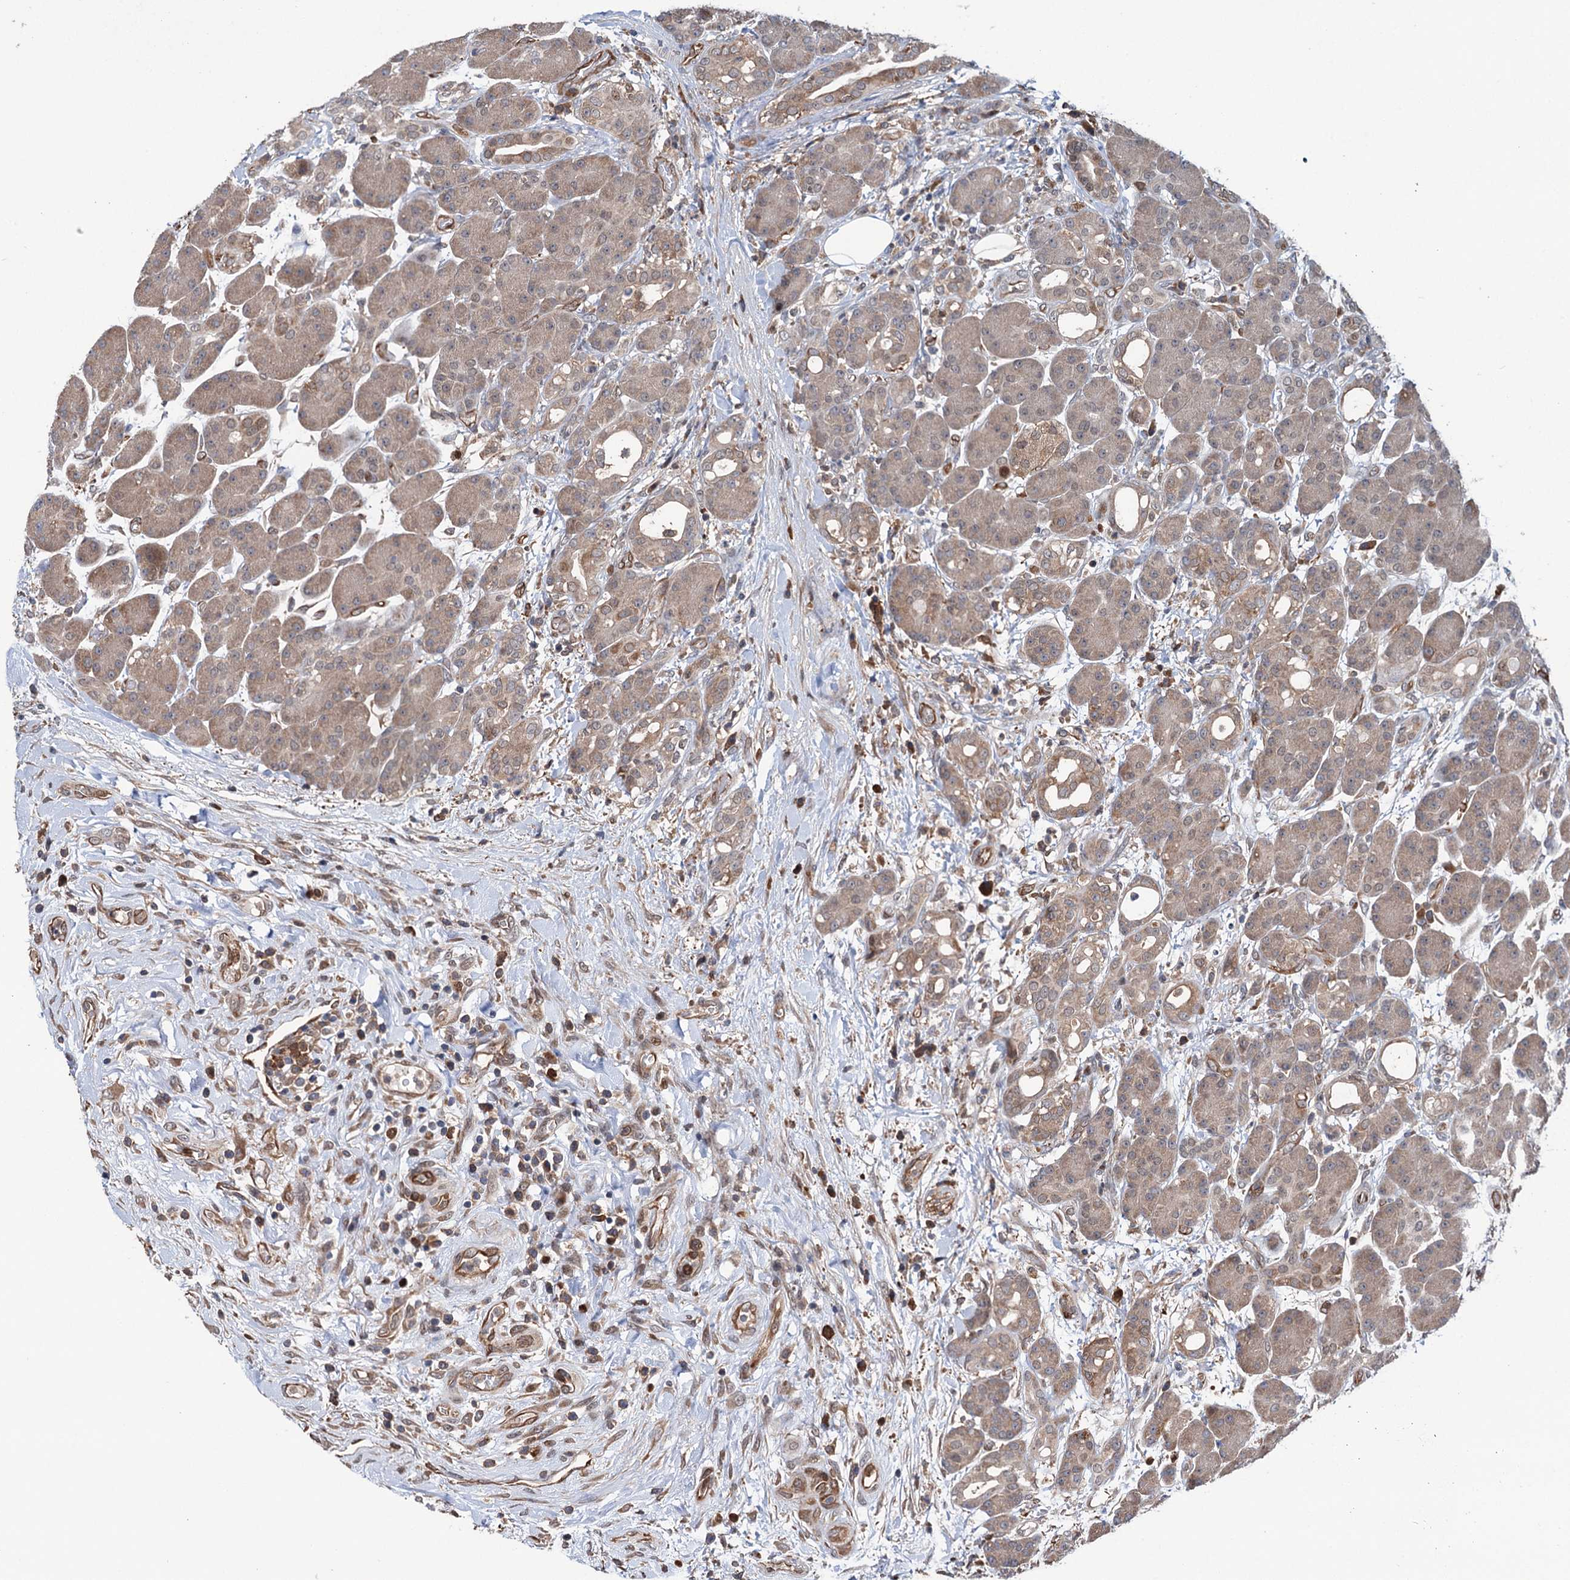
{"staining": {"intensity": "moderate", "quantity": "25%-75%", "location": "cytoplasmic/membranous"}, "tissue": "pancreas", "cell_type": "Exocrine glandular cells", "image_type": "normal", "snomed": [{"axis": "morphology", "description": "Normal tissue, NOS"}, {"axis": "topography", "description": "Pancreas"}], "caption": "A micrograph of pancreas stained for a protein exhibits moderate cytoplasmic/membranous brown staining in exocrine glandular cells.", "gene": "NCAPD2", "patient": {"sex": "male", "age": 63}}